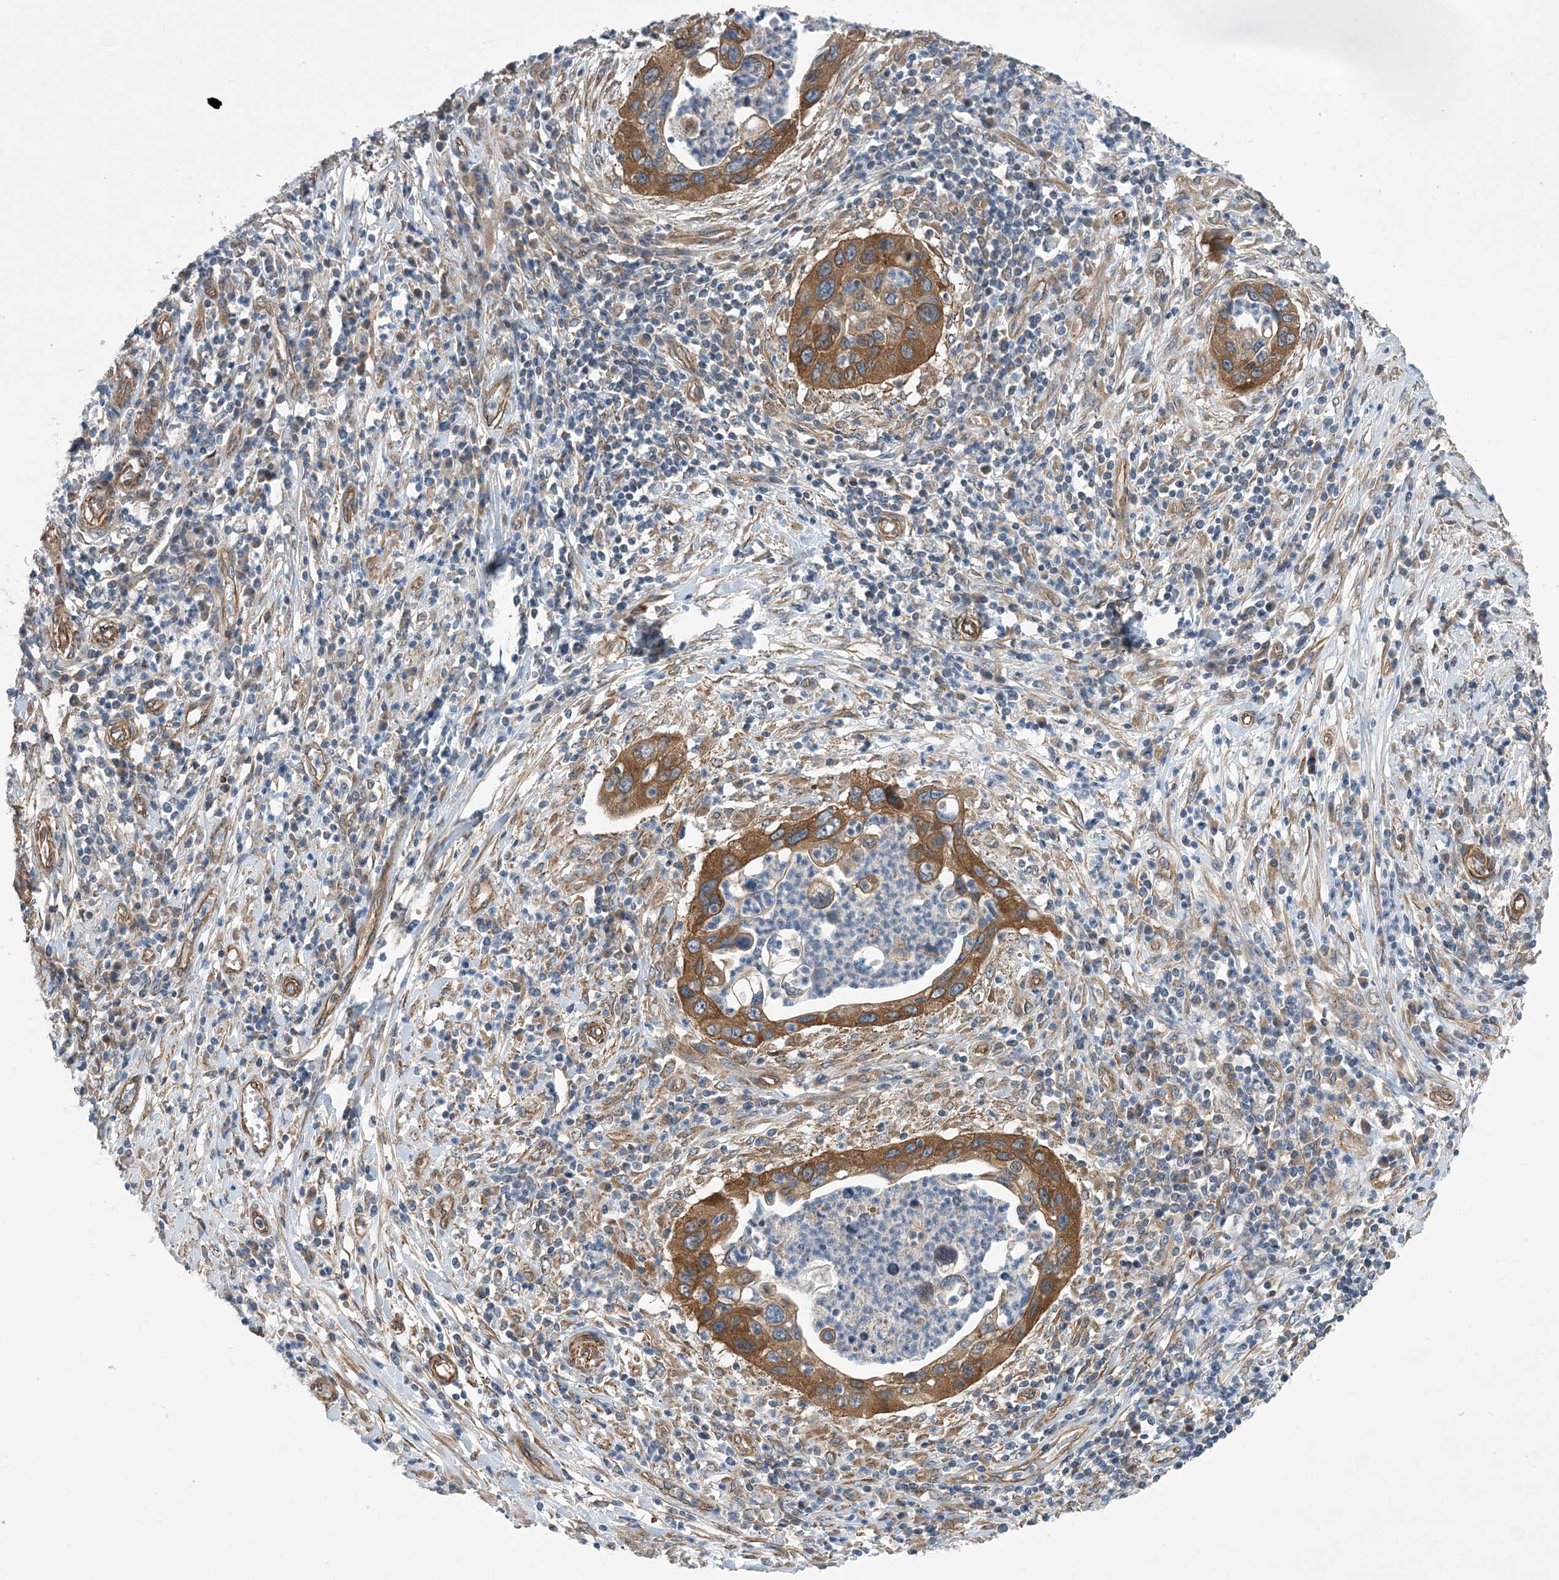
{"staining": {"intensity": "moderate", "quantity": ">75%", "location": "cytoplasmic/membranous"}, "tissue": "cervical cancer", "cell_type": "Tumor cells", "image_type": "cancer", "snomed": [{"axis": "morphology", "description": "Squamous cell carcinoma, NOS"}, {"axis": "topography", "description": "Cervix"}], "caption": "IHC of cervical squamous cell carcinoma demonstrates medium levels of moderate cytoplasmic/membranous positivity in about >75% of tumor cells. (DAB (3,3'-diaminobenzidine) IHC, brown staining for protein, blue staining for nuclei).", "gene": "EHBP1", "patient": {"sex": "female", "age": 38}}